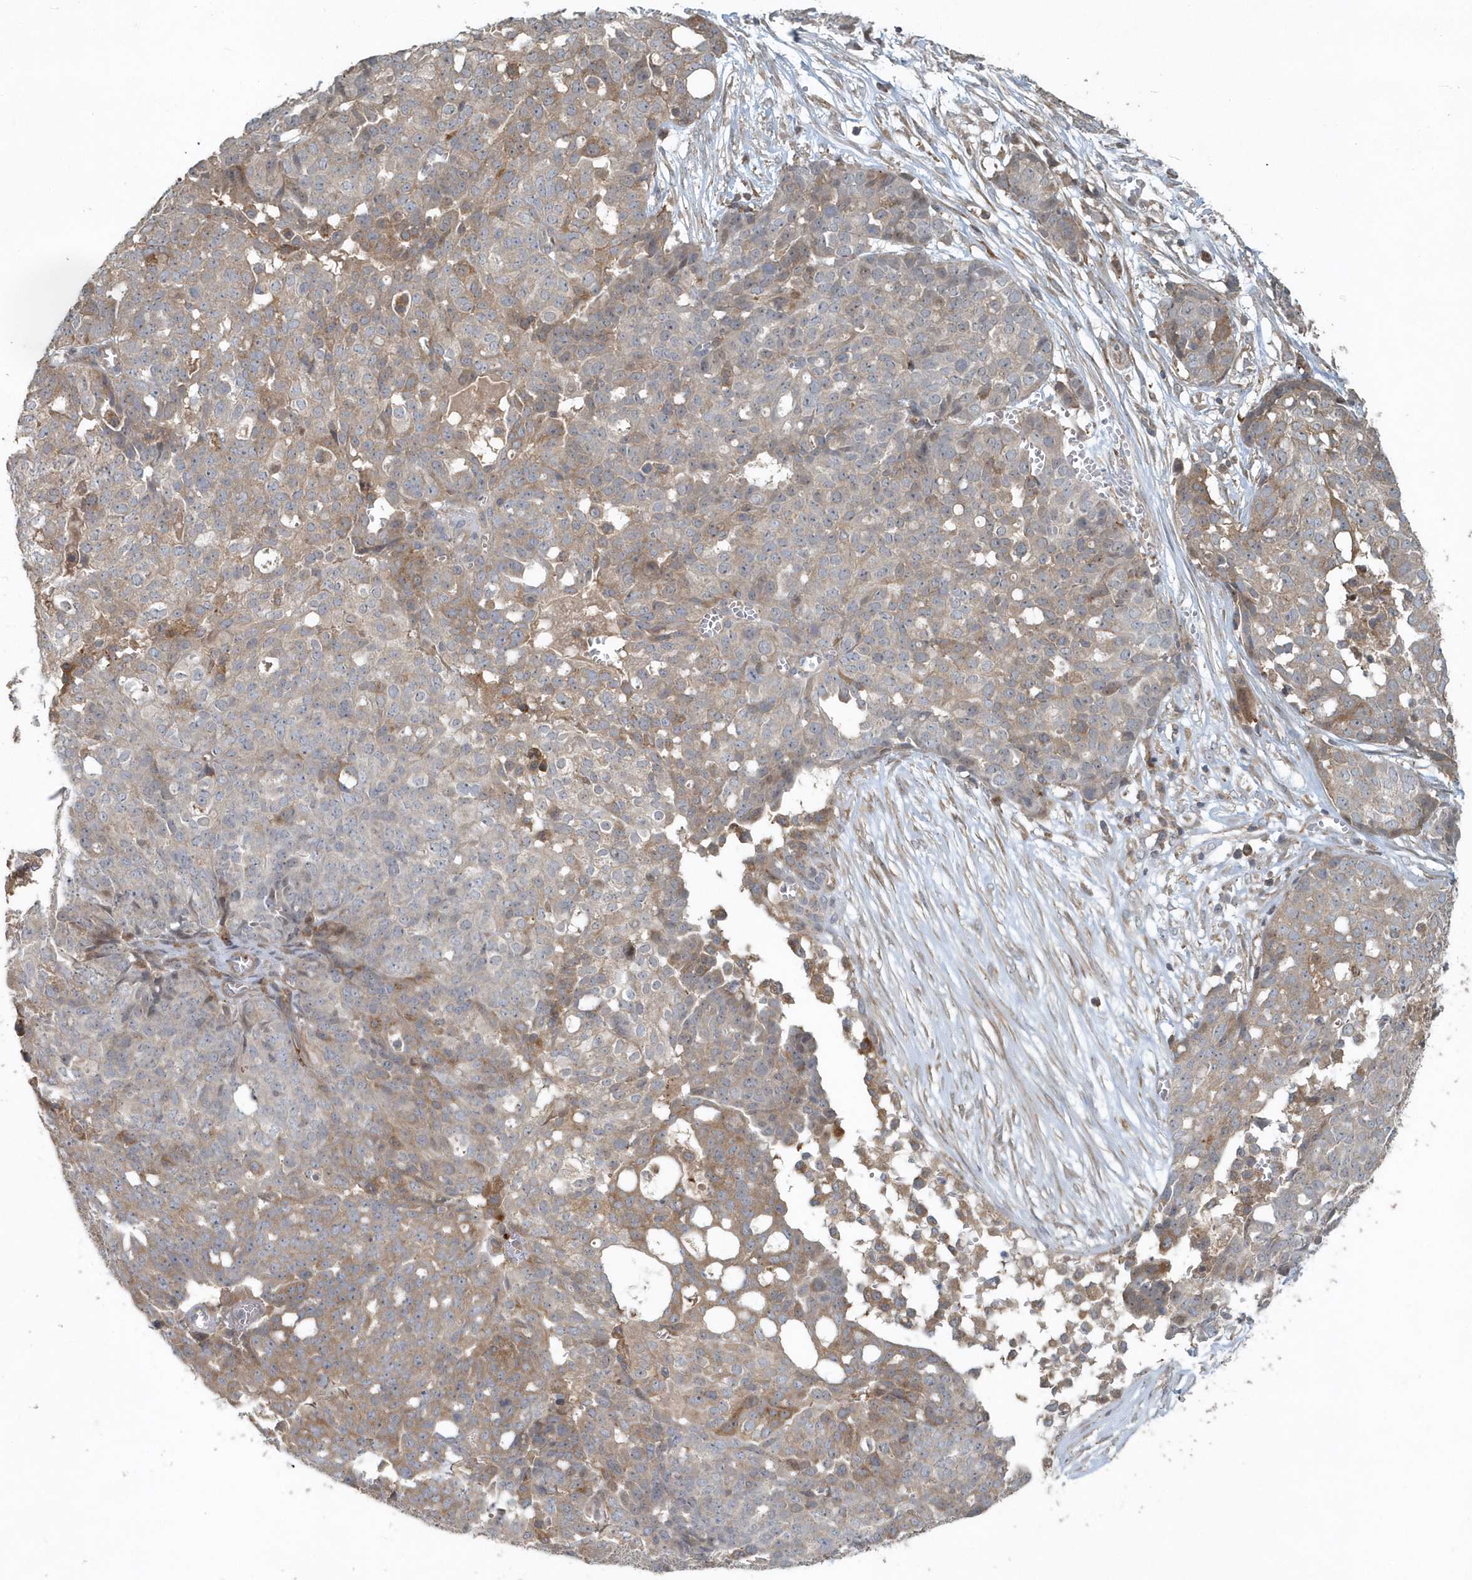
{"staining": {"intensity": "weak", "quantity": "25%-75%", "location": "cytoplasmic/membranous"}, "tissue": "ovarian cancer", "cell_type": "Tumor cells", "image_type": "cancer", "snomed": [{"axis": "morphology", "description": "Cystadenocarcinoma, serous, NOS"}, {"axis": "topography", "description": "Soft tissue"}, {"axis": "topography", "description": "Ovary"}], "caption": "Ovarian cancer (serous cystadenocarcinoma) stained for a protein reveals weak cytoplasmic/membranous positivity in tumor cells.", "gene": "MMUT", "patient": {"sex": "female", "age": 57}}